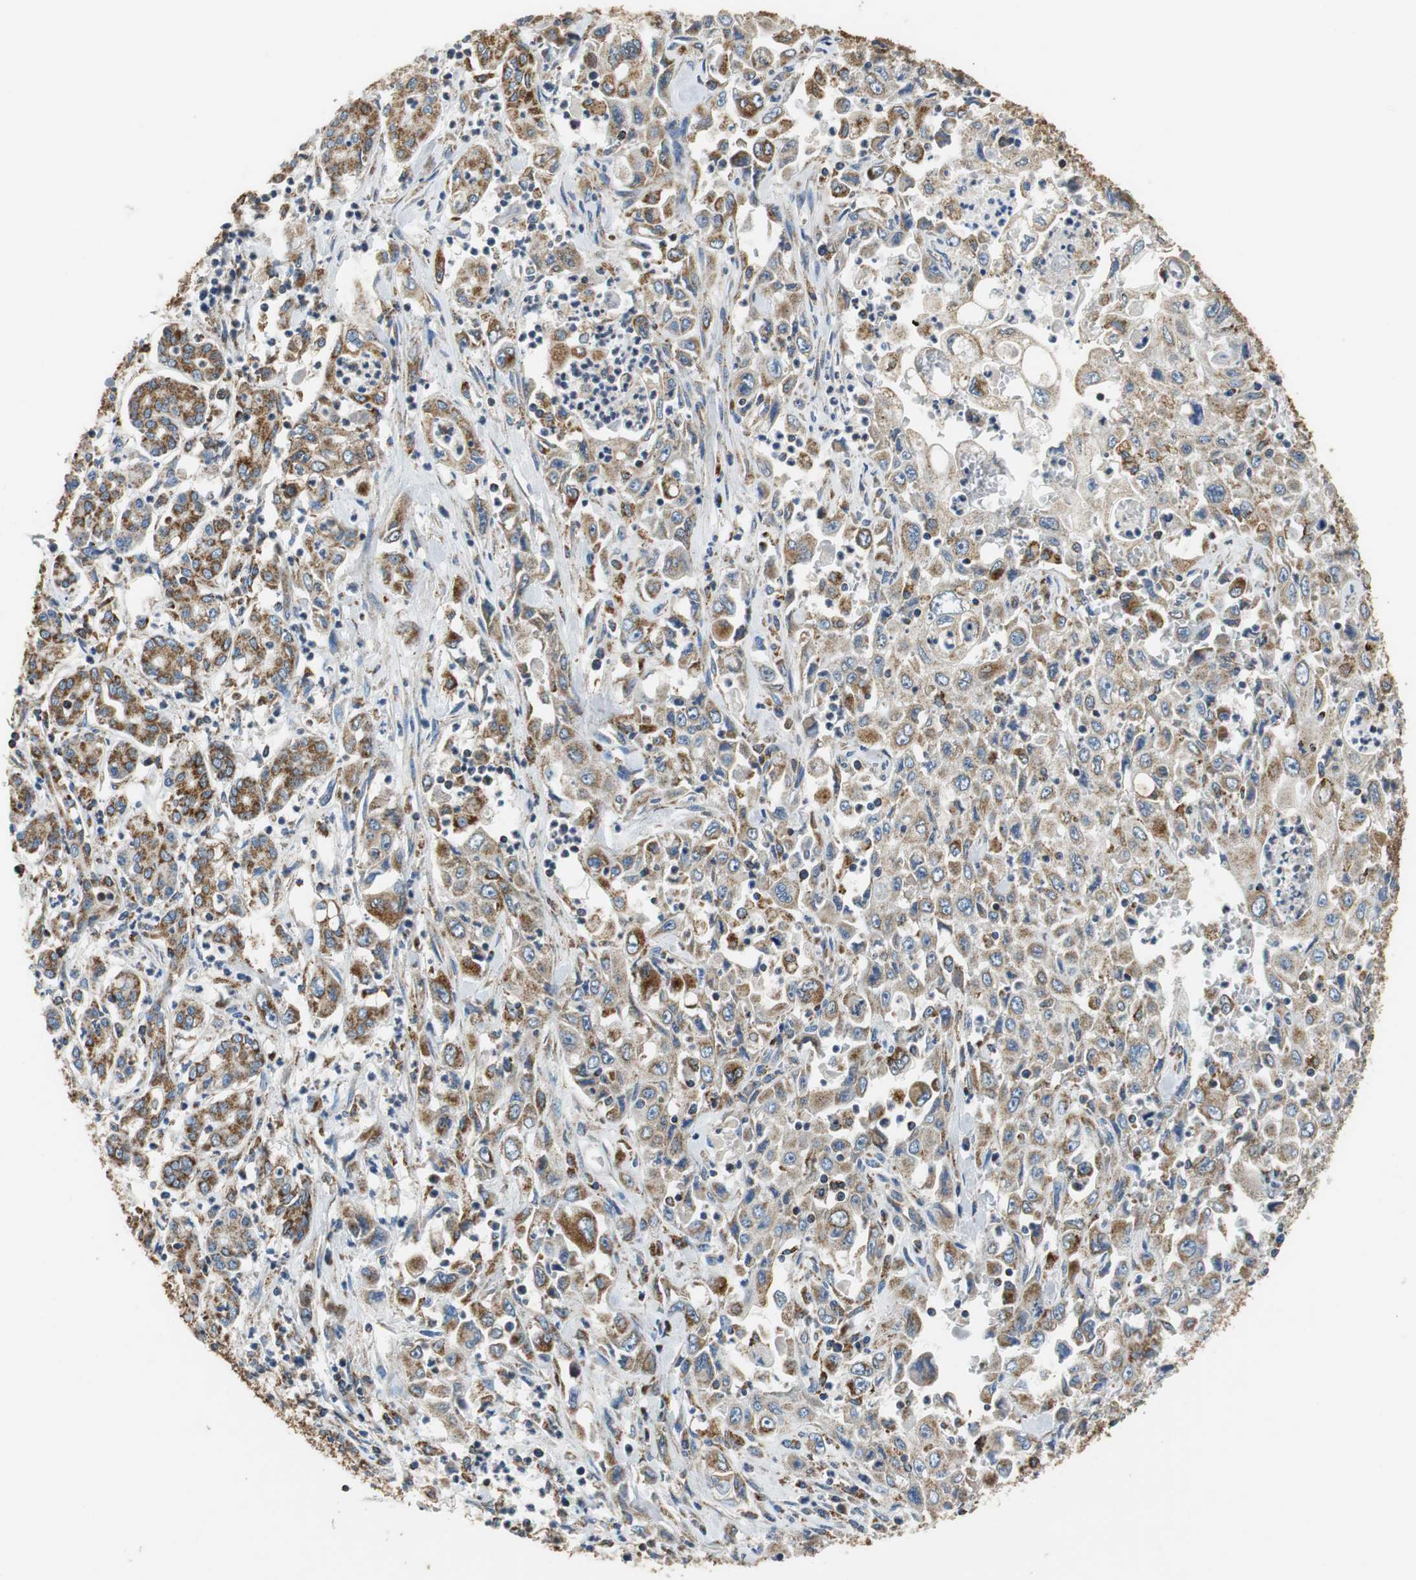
{"staining": {"intensity": "strong", "quantity": ">75%", "location": "cytoplasmic/membranous"}, "tissue": "pancreatic cancer", "cell_type": "Tumor cells", "image_type": "cancer", "snomed": [{"axis": "morphology", "description": "Adenocarcinoma, NOS"}, {"axis": "topography", "description": "Pancreas"}], "caption": "Brown immunohistochemical staining in human pancreatic cancer displays strong cytoplasmic/membranous expression in approximately >75% of tumor cells. The protein is stained brown, and the nuclei are stained in blue (DAB (3,3'-diaminobenzidine) IHC with brightfield microscopy, high magnification).", "gene": "GSTK1", "patient": {"sex": "male", "age": 70}}